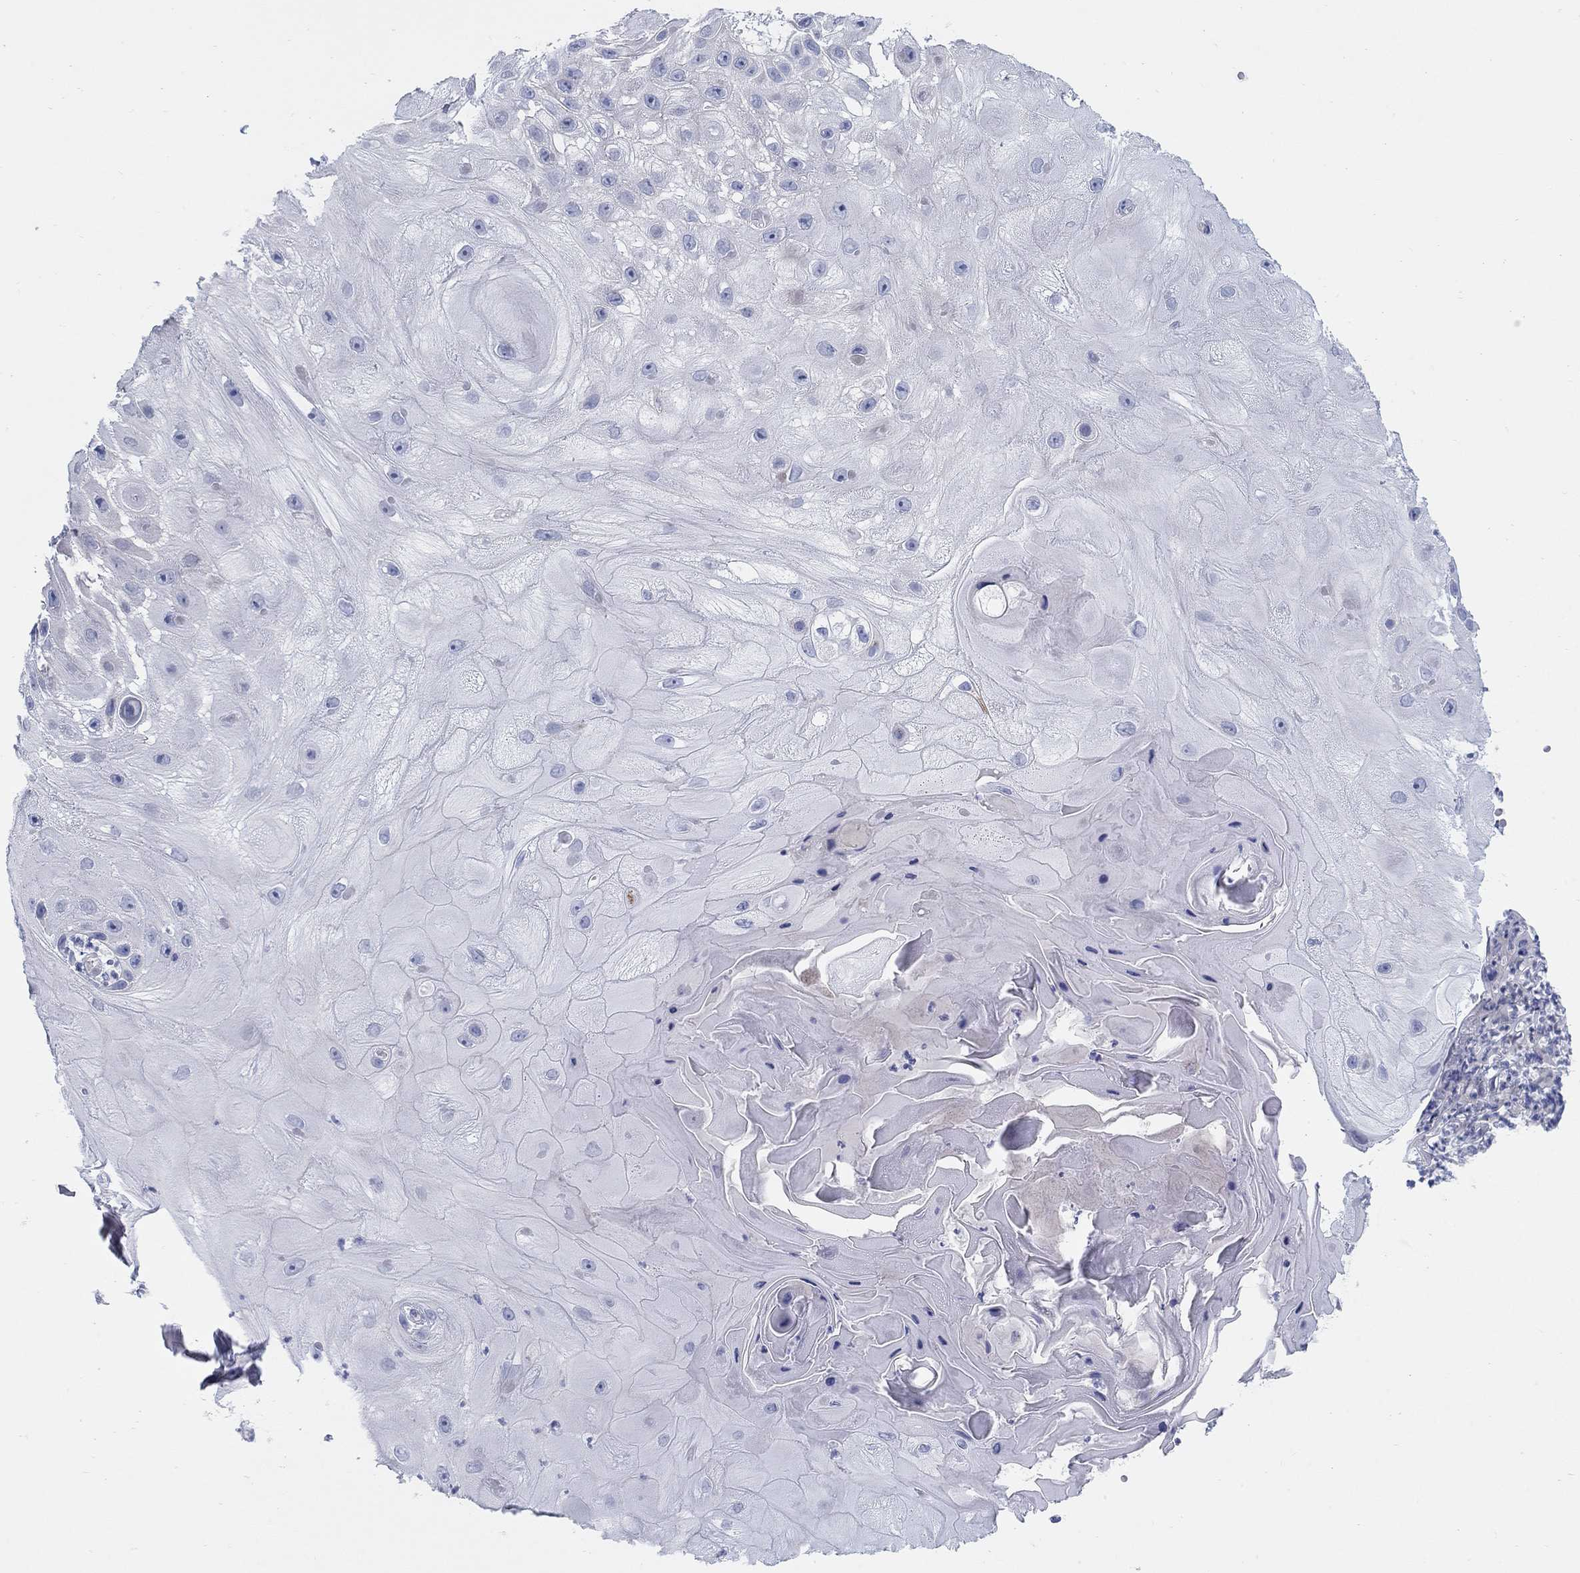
{"staining": {"intensity": "negative", "quantity": "none", "location": "none"}, "tissue": "skin cancer", "cell_type": "Tumor cells", "image_type": "cancer", "snomed": [{"axis": "morphology", "description": "Normal tissue, NOS"}, {"axis": "morphology", "description": "Squamous cell carcinoma, NOS"}, {"axis": "topography", "description": "Skin"}], "caption": "Tumor cells are negative for brown protein staining in squamous cell carcinoma (skin). The staining is performed using DAB (3,3'-diaminobenzidine) brown chromogen with nuclei counter-stained in using hematoxylin.", "gene": "HEATR4", "patient": {"sex": "male", "age": 79}}